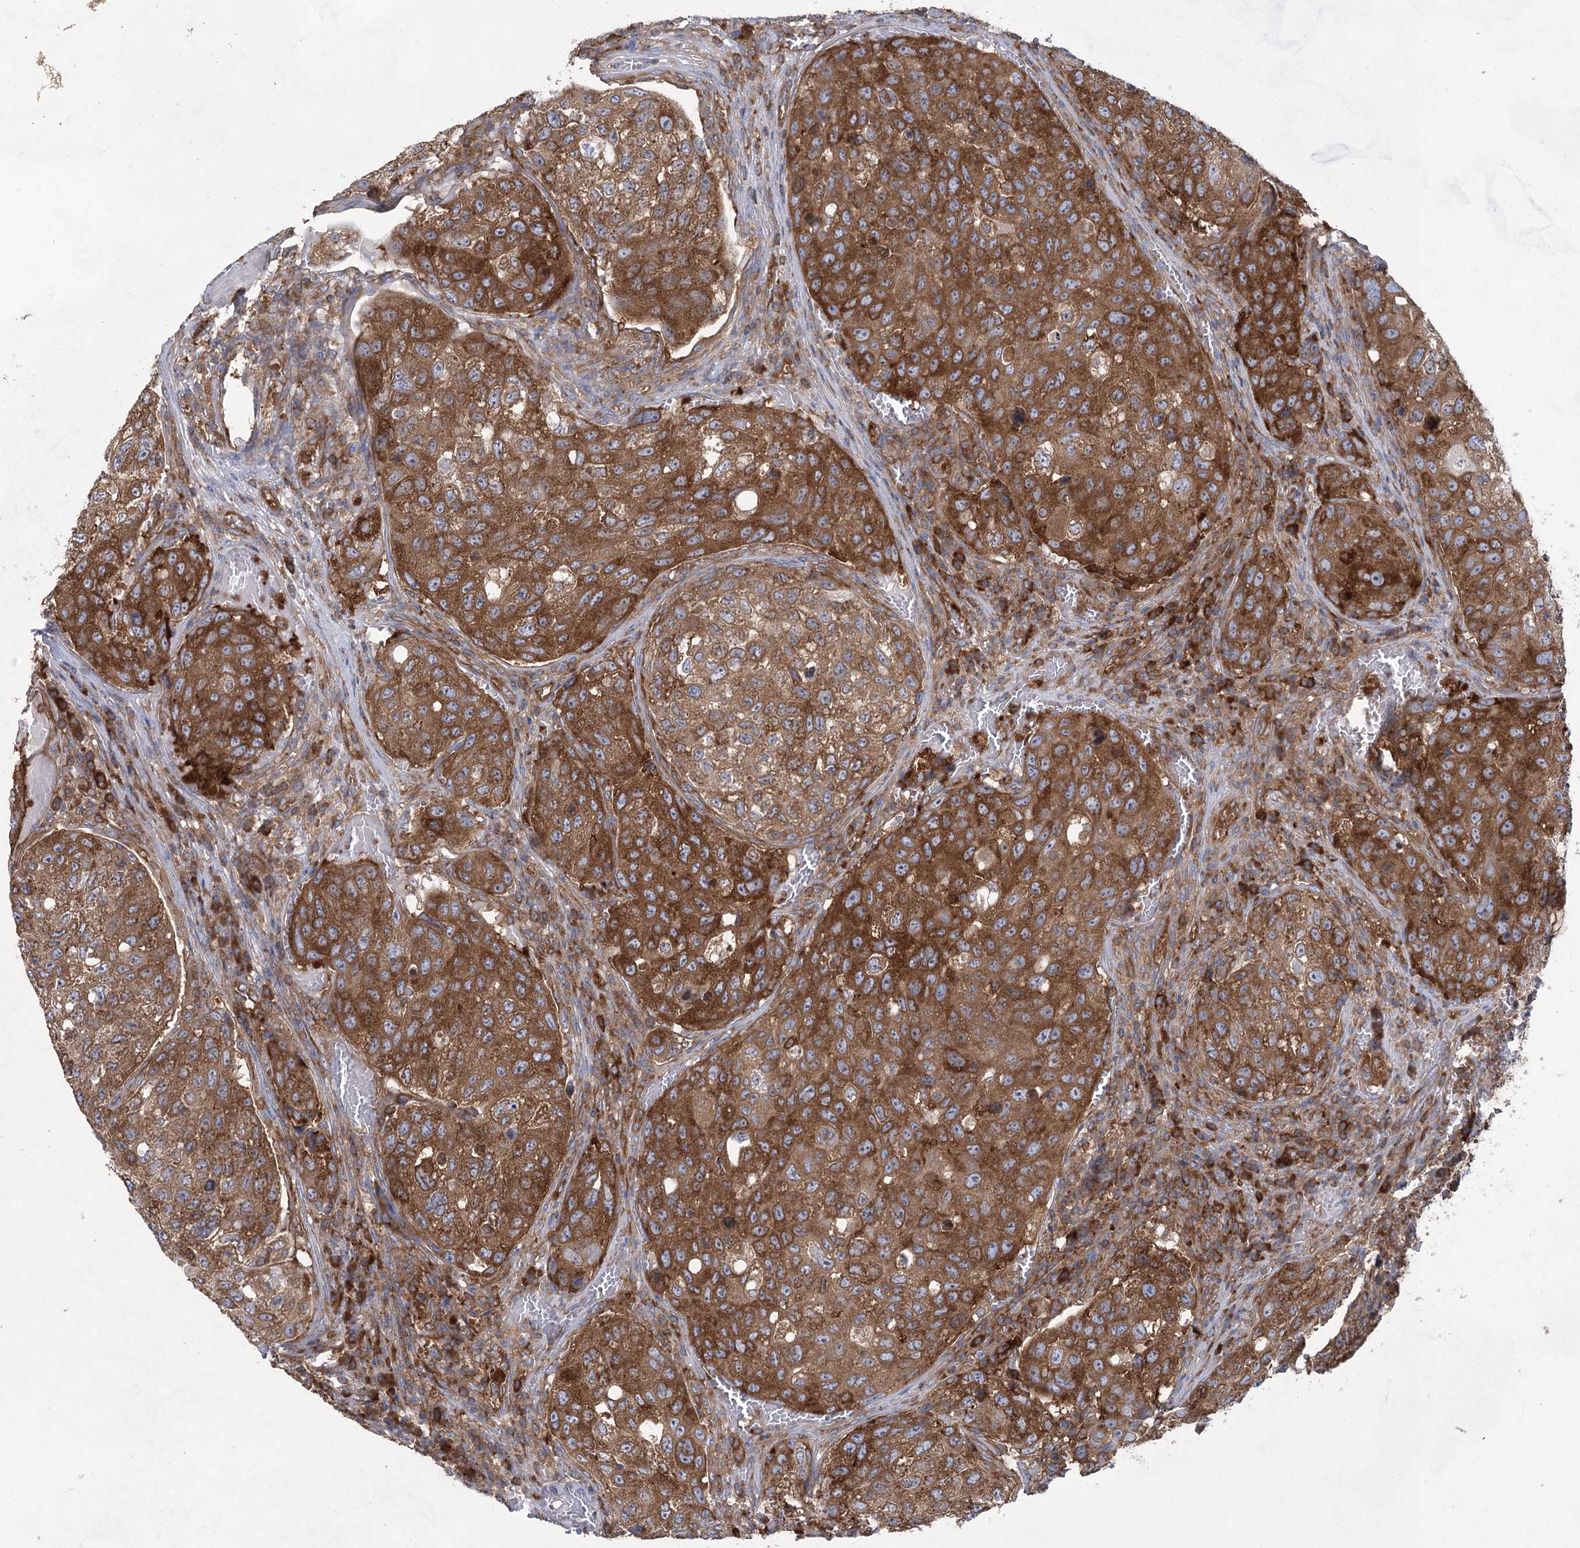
{"staining": {"intensity": "strong", "quantity": ">75%", "location": "cytoplasmic/membranous"}, "tissue": "urothelial cancer", "cell_type": "Tumor cells", "image_type": "cancer", "snomed": [{"axis": "morphology", "description": "Urothelial carcinoma, High grade"}, {"axis": "topography", "description": "Lymph node"}, {"axis": "topography", "description": "Urinary bladder"}], "caption": "Immunohistochemical staining of human urothelial cancer shows high levels of strong cytoplasmic/membranous protein staining in approximately >75% of tumor cells.", "gene": "EIF3A", "patient": {"sex": "male", "age": 51}}